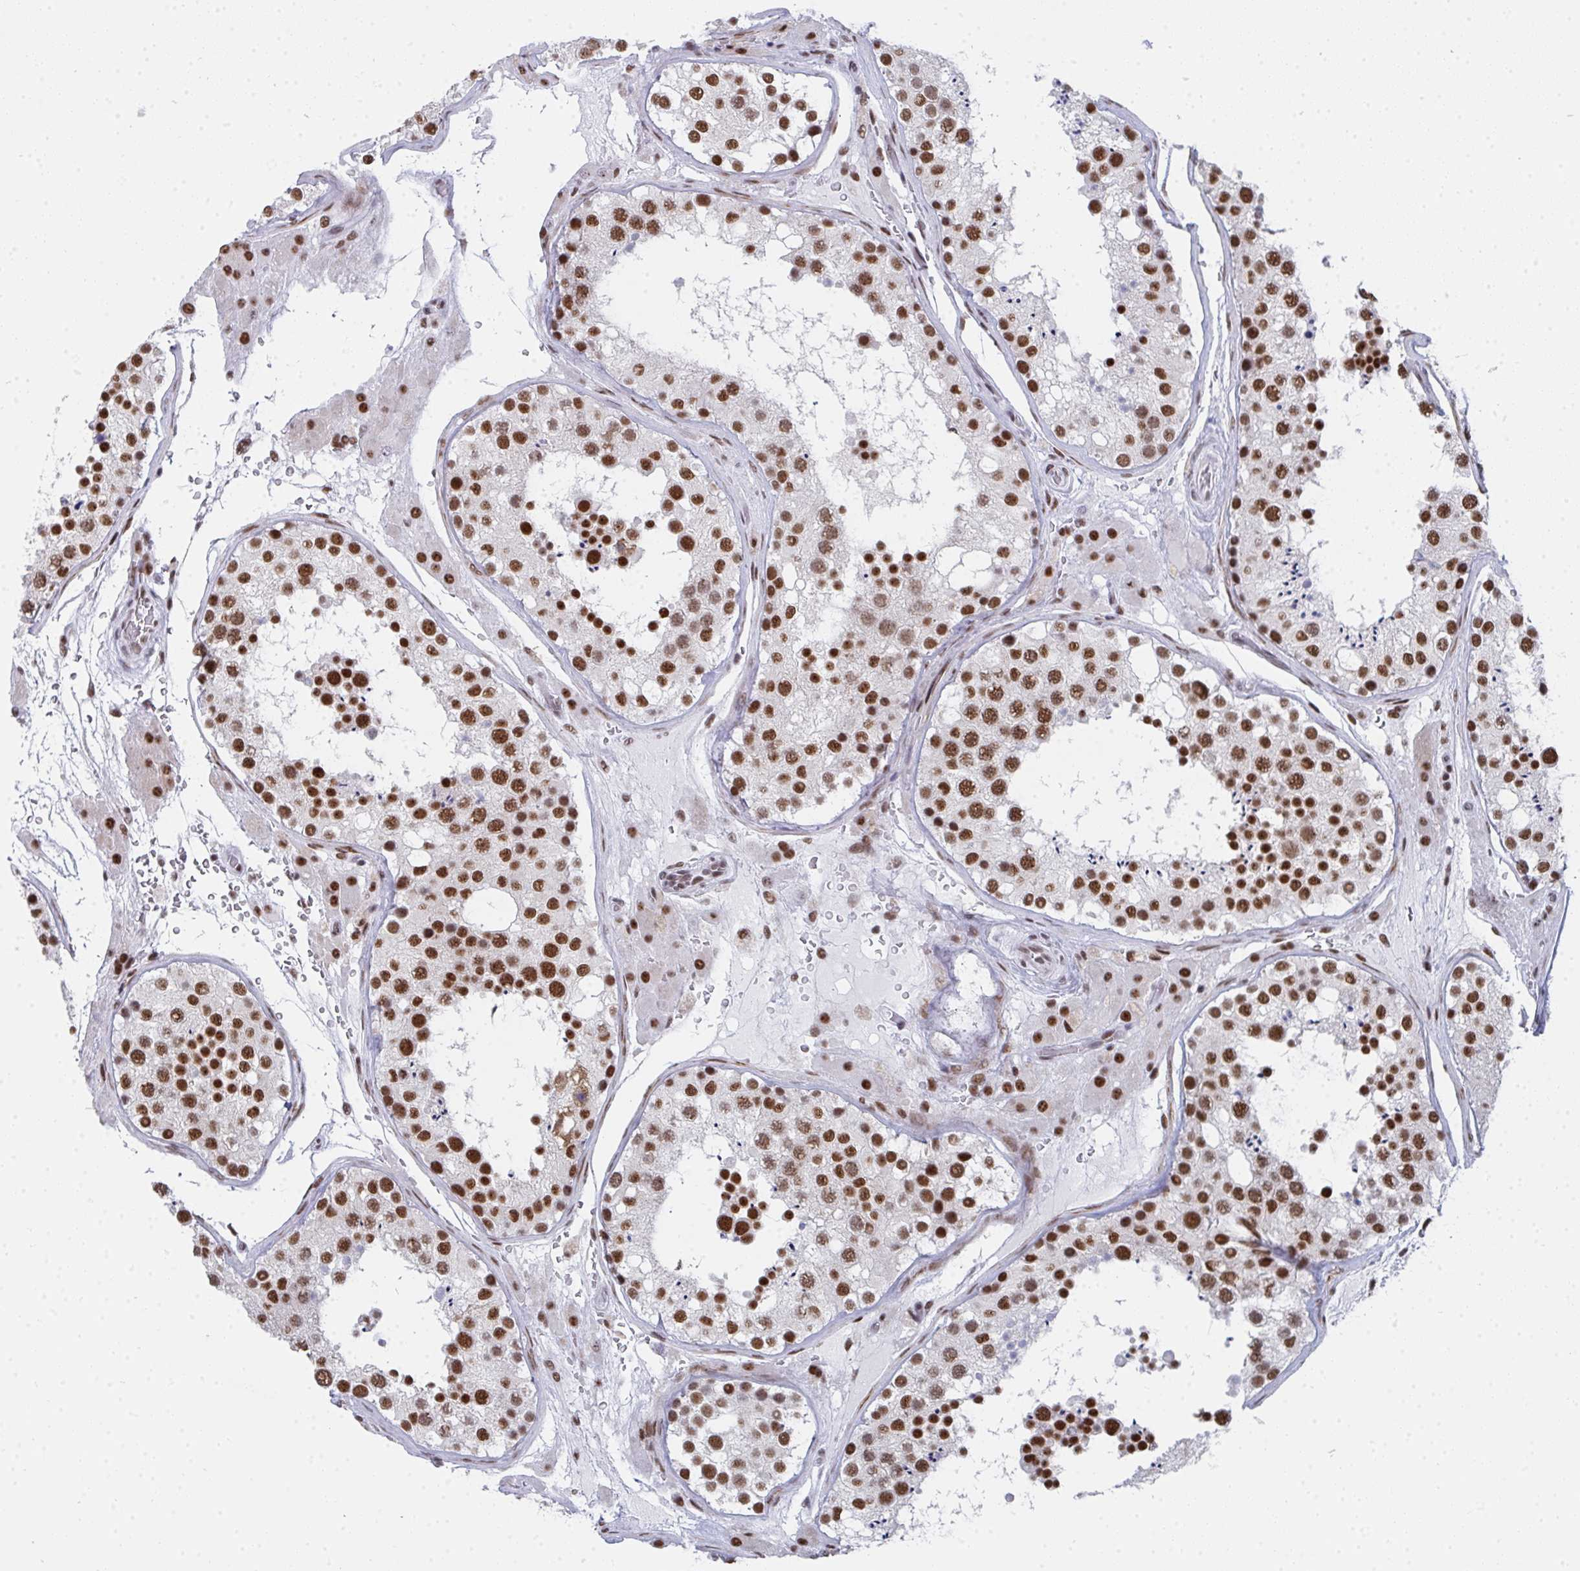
{"staining": {"intensity": "strong", "quantity": ">75%", "location": "nuclear"}, "tissue": "testis", "cell_type": "Cells in seminiferous ducts", "image_type": "normal", "snomed": [{"axis": "morphology", "description": "Normal tissue, NOS"}, {"axis": "topography", "description": "Testis"}], "caption": "Protein staining of unremarkable testis reveals strong nuclear expression in approximately >75% of cells in seminiferous ducts. The staining was performed using DAB, with brown indicating positive protein expression. Nuclei are stained blue with hematoxylin.", "gene": "SNRNP70", "patient": {"sex": "male", "age": 26}}